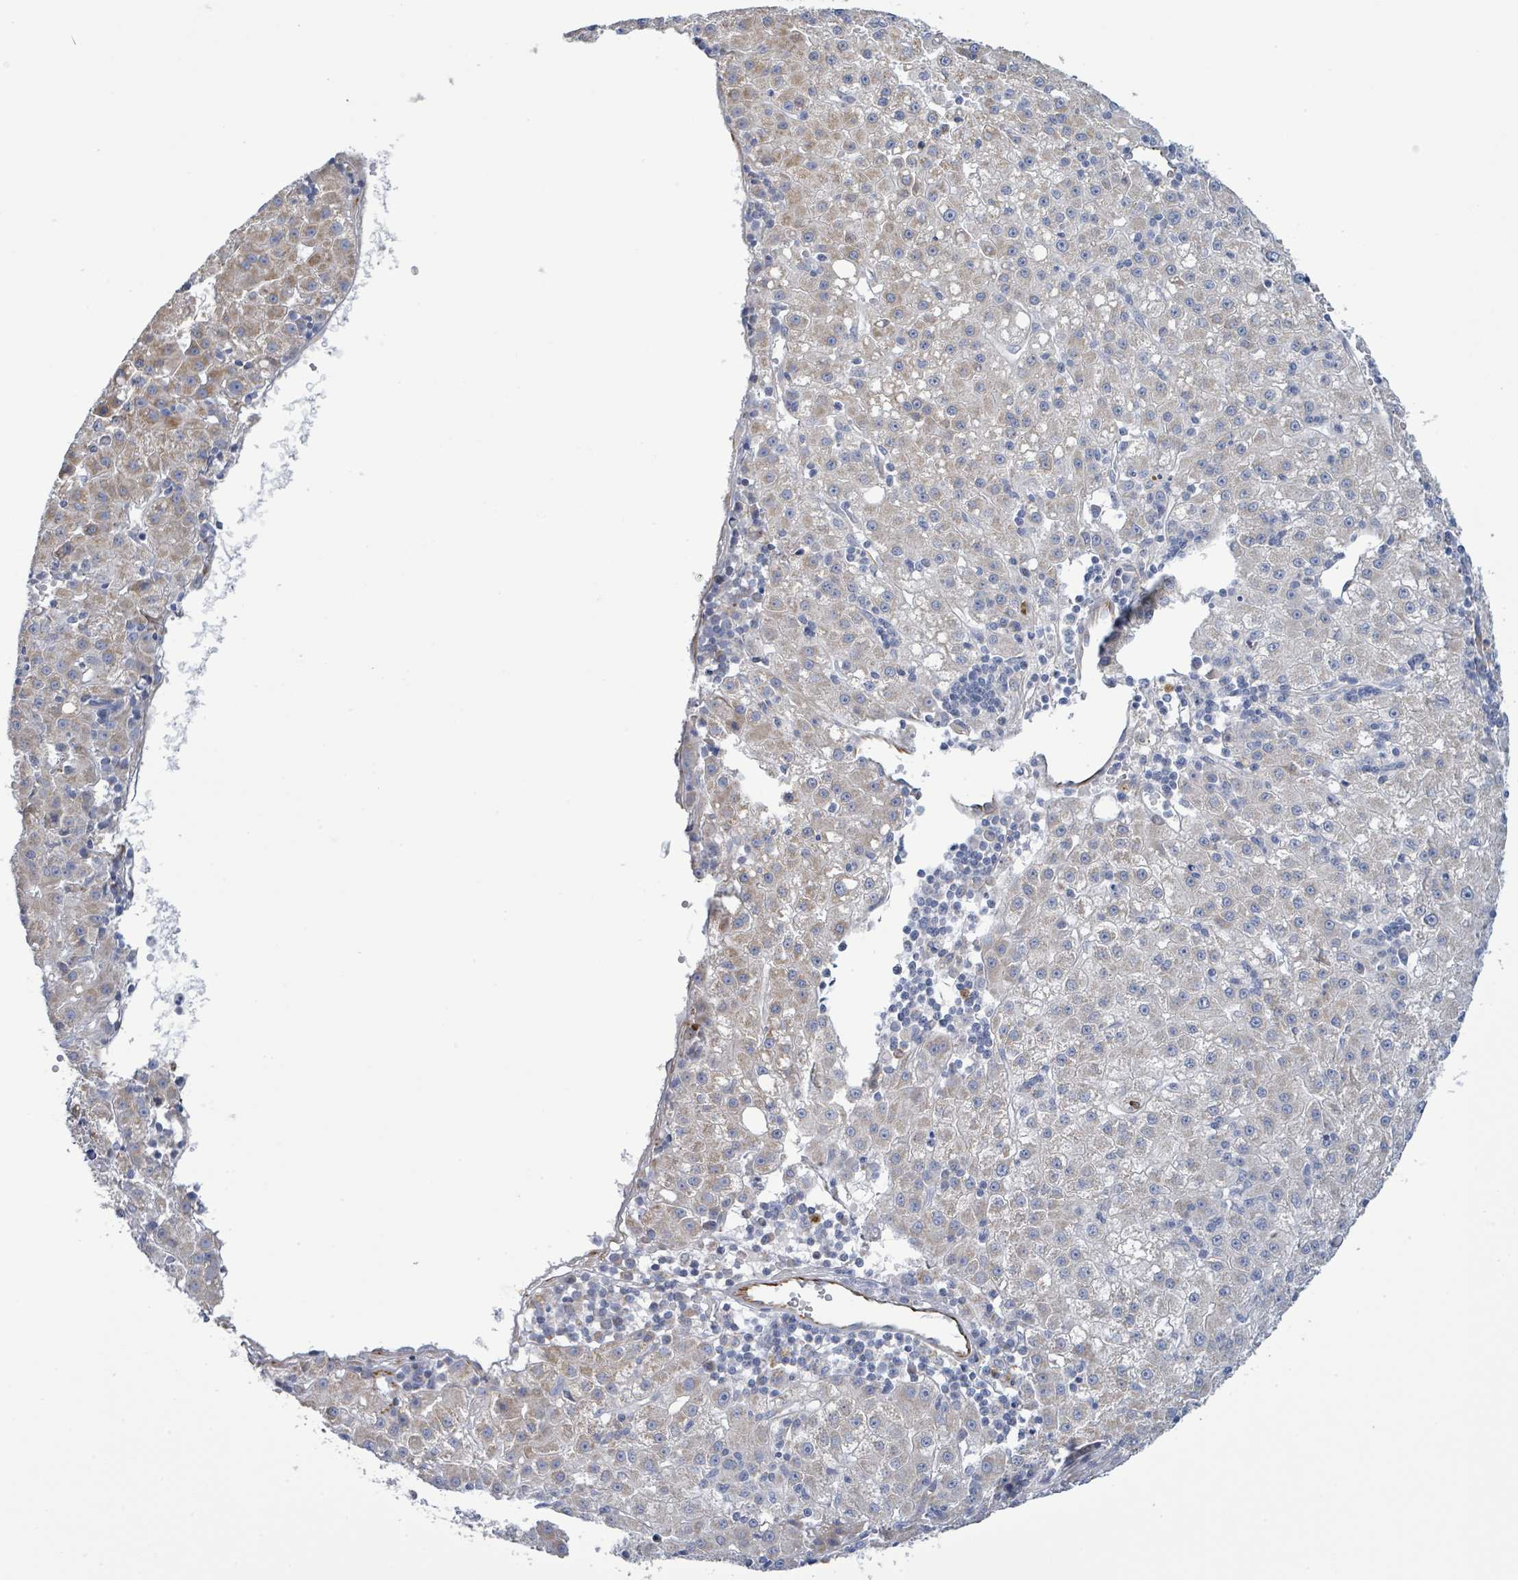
{"staining": {"intensity": "weak", "quantity": "25%-75%", "location": "cytoplasmic/membranous"}, "tissue": "liver cancer", "cell_type": "Tumor cells", "image_type": "cancer", "snomed": [{"axis": "morphology", "description": "Carcinoma, Hepatocellular, NOS"}, {"axis": "topography", "description": "Liver"}], "caption": "Hepatocellular carcinoma (liver) stained with DAB immunohistochemistry exhibits low levels of weak cytoplasmic/membranous staining in approximately 25%-75% of tumor cells.", "gene": "ALG12", "patient": {"sex": "male", "age": 76}}